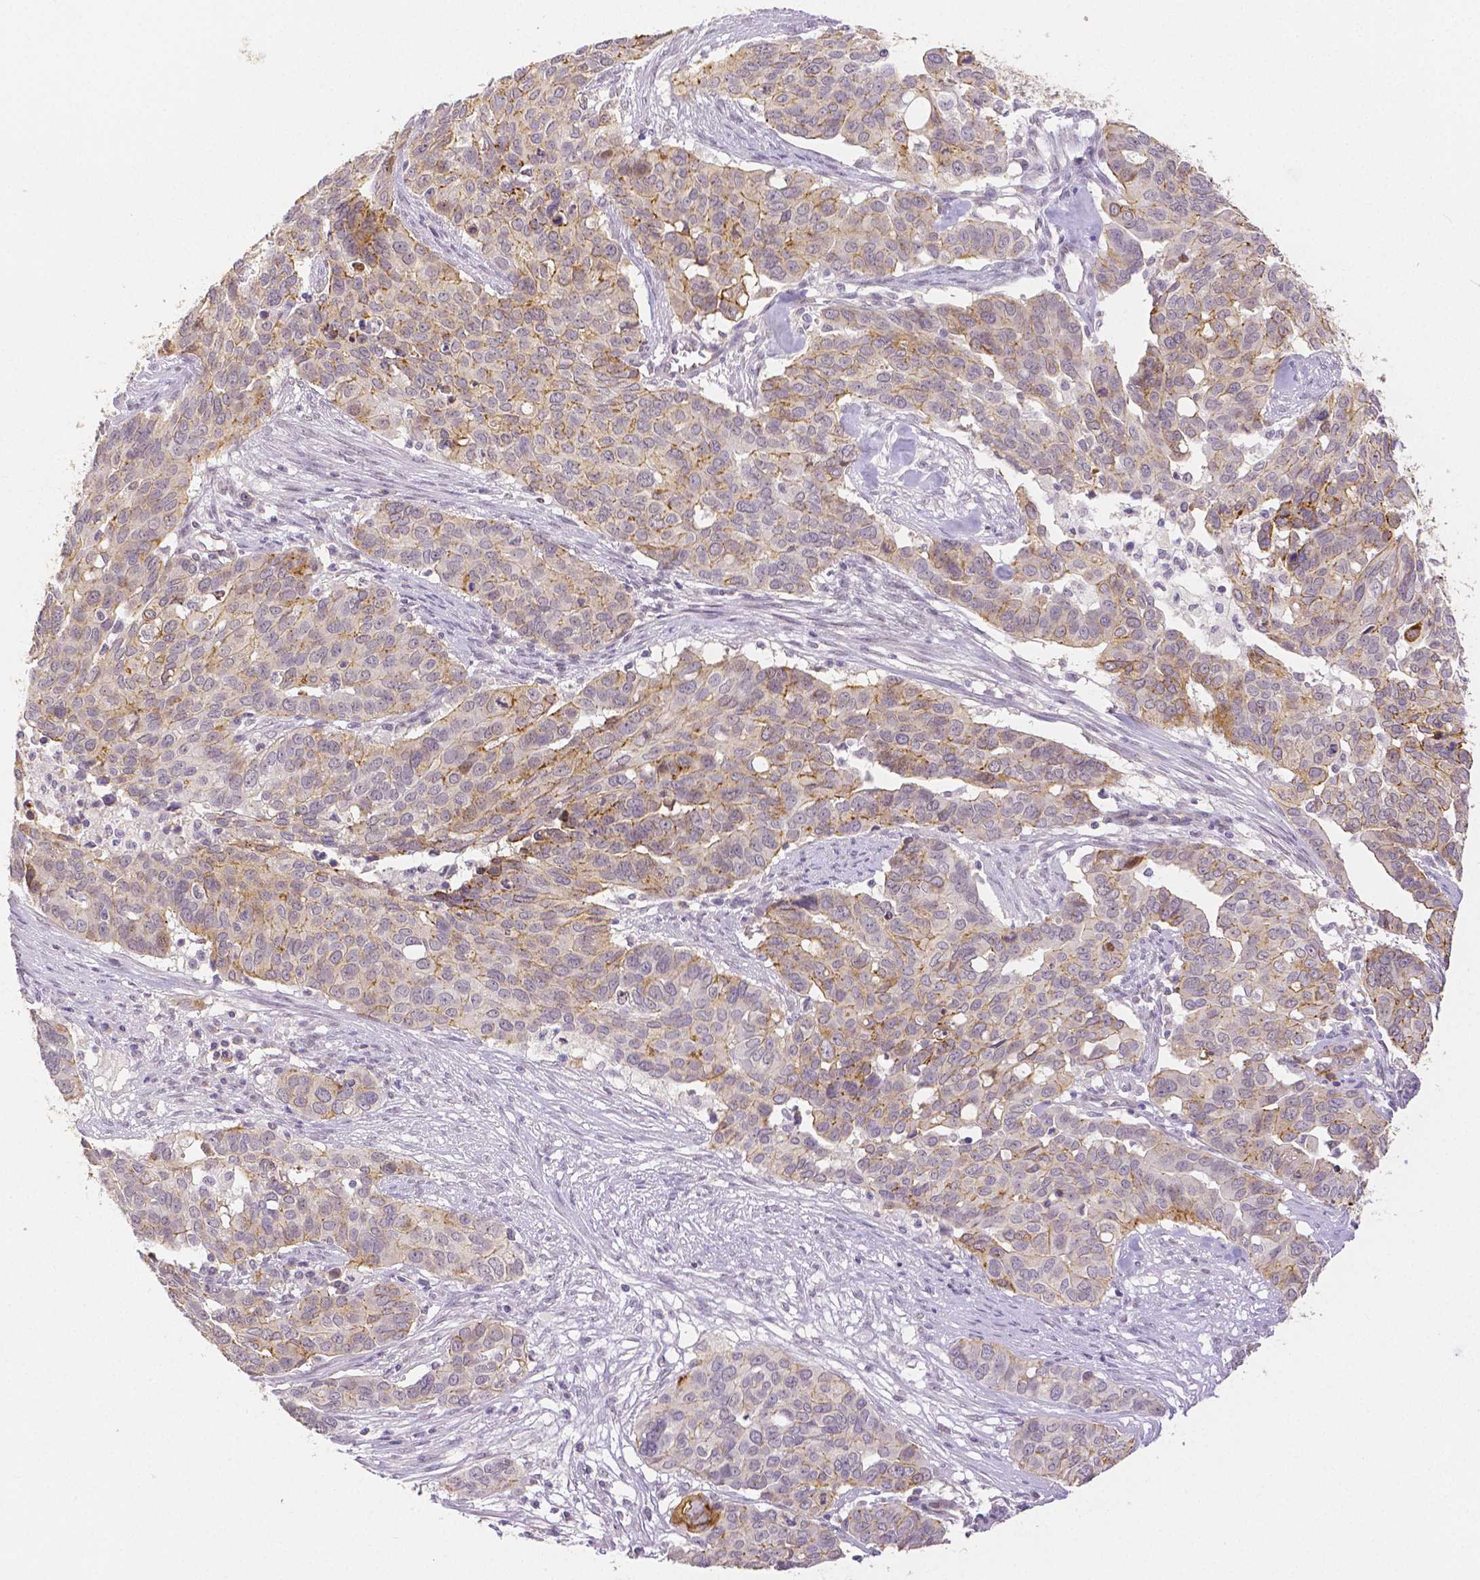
{"staining": {"intensity": "moderate", "quantity": "25%-75%", "location": "cytoplasmic/membranous"}, "tissue": "ovarian cancer", "cell_type": "Tumor cells", "image_type": "cancer", "snomed": [{"axis": "morphology", "description": "Carcinoma, endometroid"}, {"axis": "topography", "description": "Ovary"}], "caption": "Immunohistochemistry (IHC) of human ovarian cancer (endometroid carcinoma) reveals medium levels of moderate cytoplasmic/membranous positivity in about 25%-75% of tumor cells. (IHC, brightfield microscopy, high magnification).", "gene": "OCLN", "patient": {"sex": "female", "age": 78}}